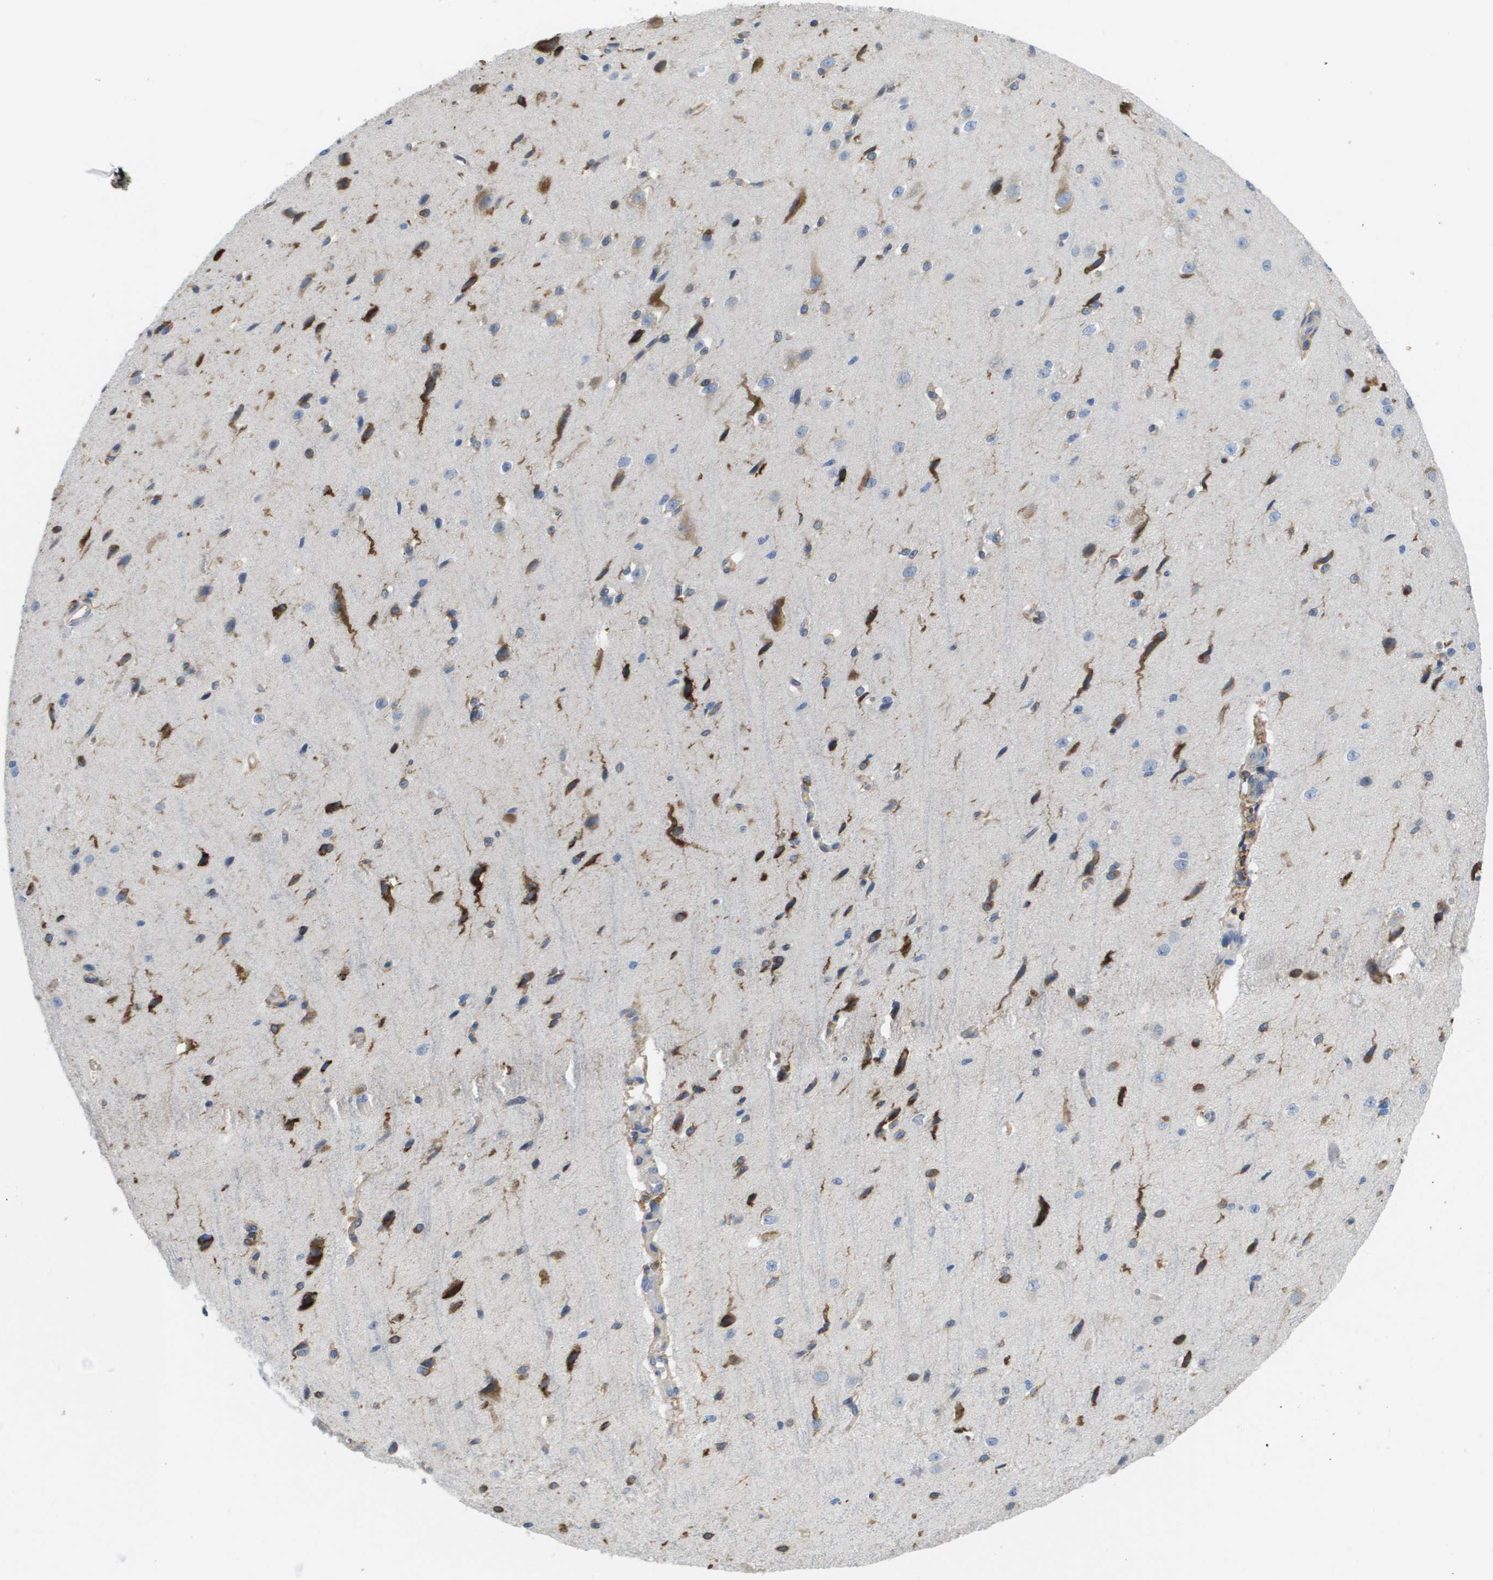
{"staining": {"intensity": "weak", "quantity": ">75%", "location": "cytoplasmic/membranous"}, "tissue": "cerebral cortex", "cell_type": "Endothelial cells", "image_type": "normal", "snomed": [{"axis": "morphology", "description": "Normal tissue, NOS"}, {"axis": "morphology", "description": "Developmental malformation"}, {"axis": "topography", "description": "Cerebral cortex"}], "caption": "A high-resolution histopathology image shows IHC staining of normal cerebral cortex, which displays weak cytoplasmic/membranous expression in about >75% of endothelial cells. (DAB (3,3'-diaminobenzidine) = brown stain, brightfield microscopy at high magnification).", "gene": "ST3GAL2", "patient": {"sex": "female", "age": 30}}